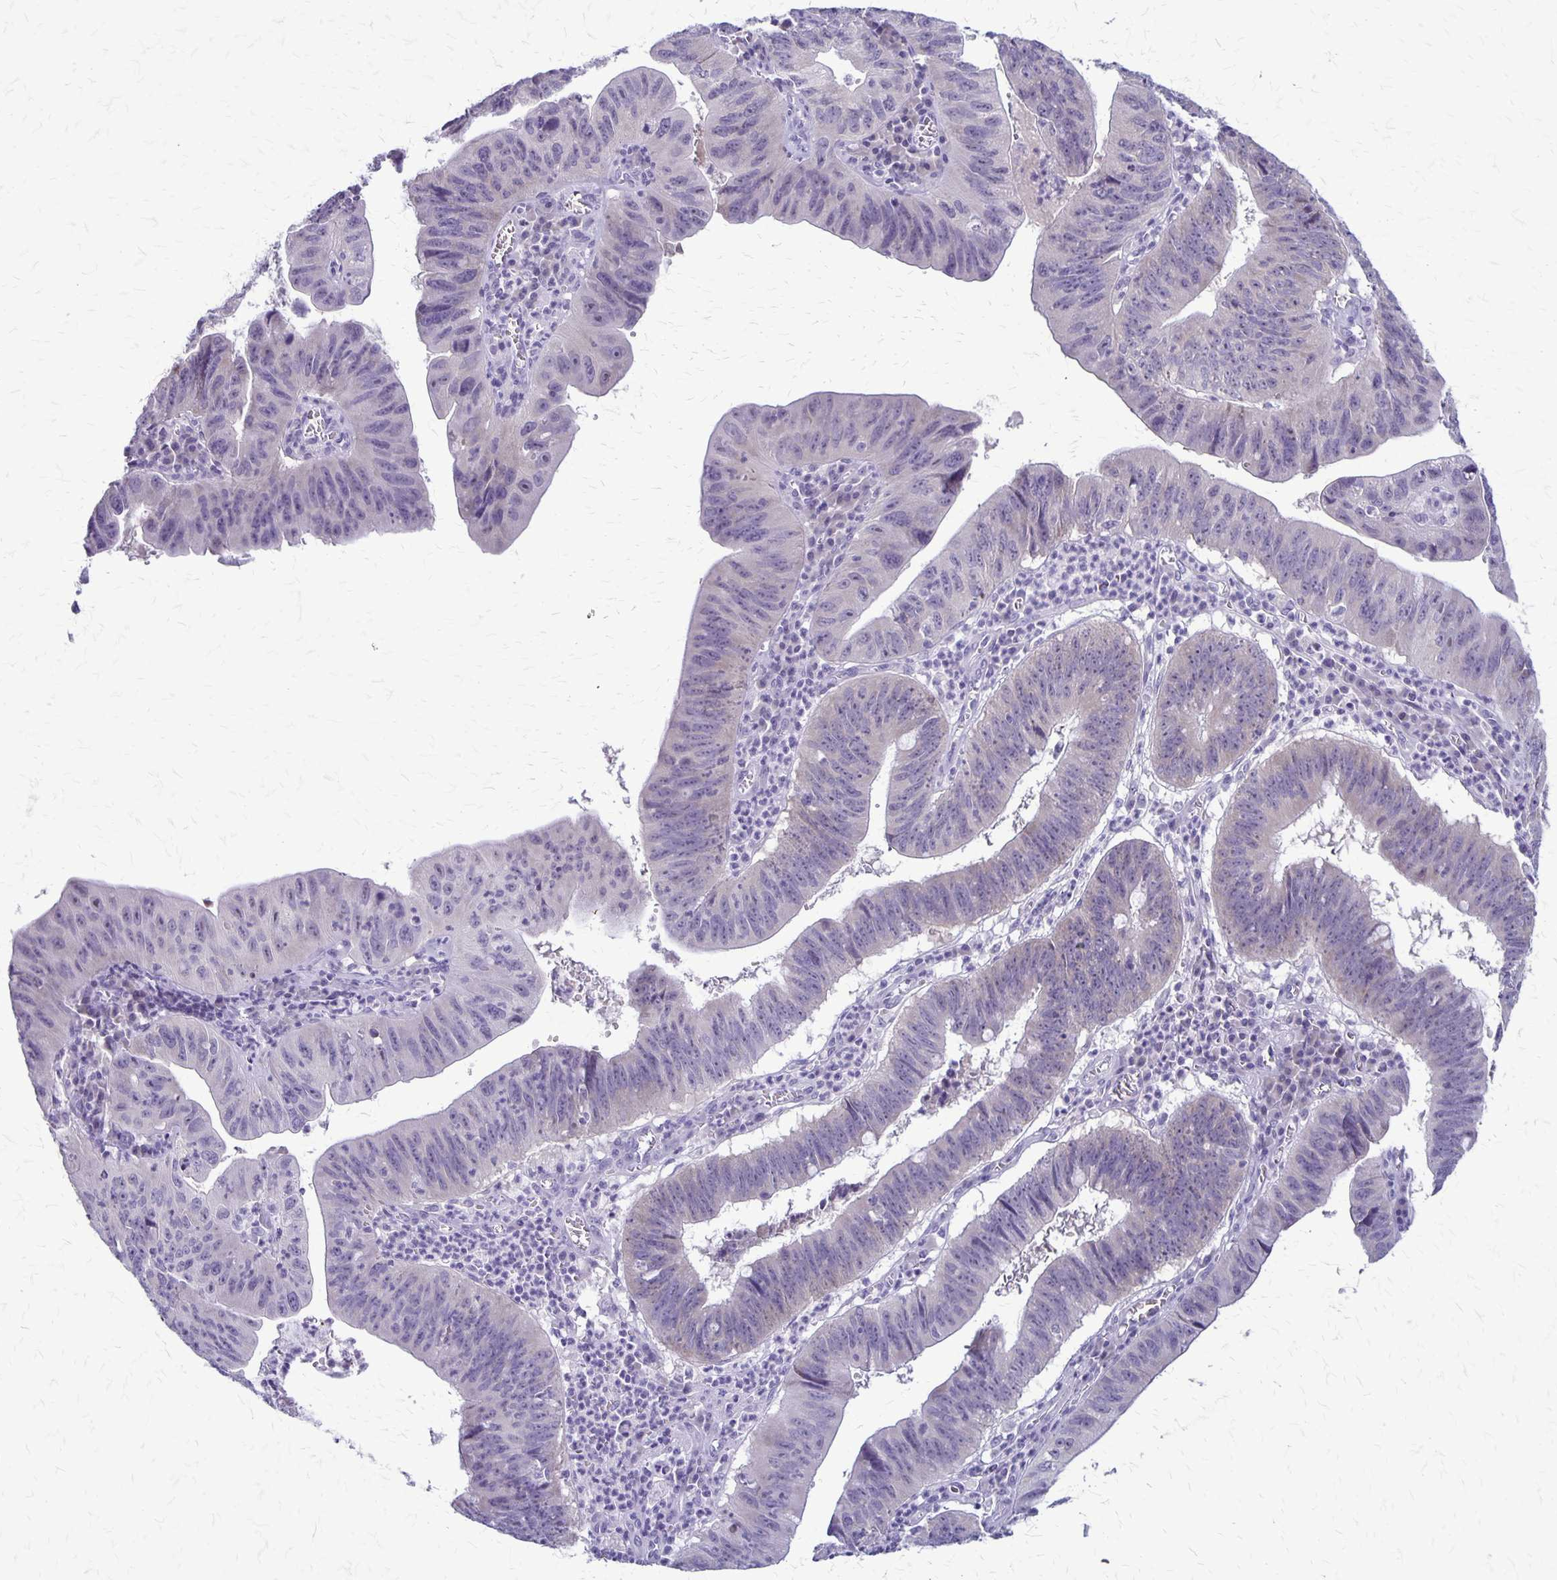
{"staining": {"intensity": "negative", "quantity": "none", "location": "none"}, "tissue": "stomach cancer", "cell_type": "Tumor cells", "image_type": "cancer", "snomed": [{"axis": "morphology", "description": "Adenocarcinoma, NOS"}, {"axis": "topography", "description": "Stomach"}], "caption": "DAB immunohistochemical staining of human stomach cancer (adenocarcinoma) displays no significant expression in tumor cells. Brightfield microscopy of immunohistochemistry (IHC) stained with DAB (3,3'-diaminobenzidine) (brown) and hematoxylin (blue), captured at high magnification.", "gene": "PLXNB3", "patient": {"sex": "male", "age": 59}}